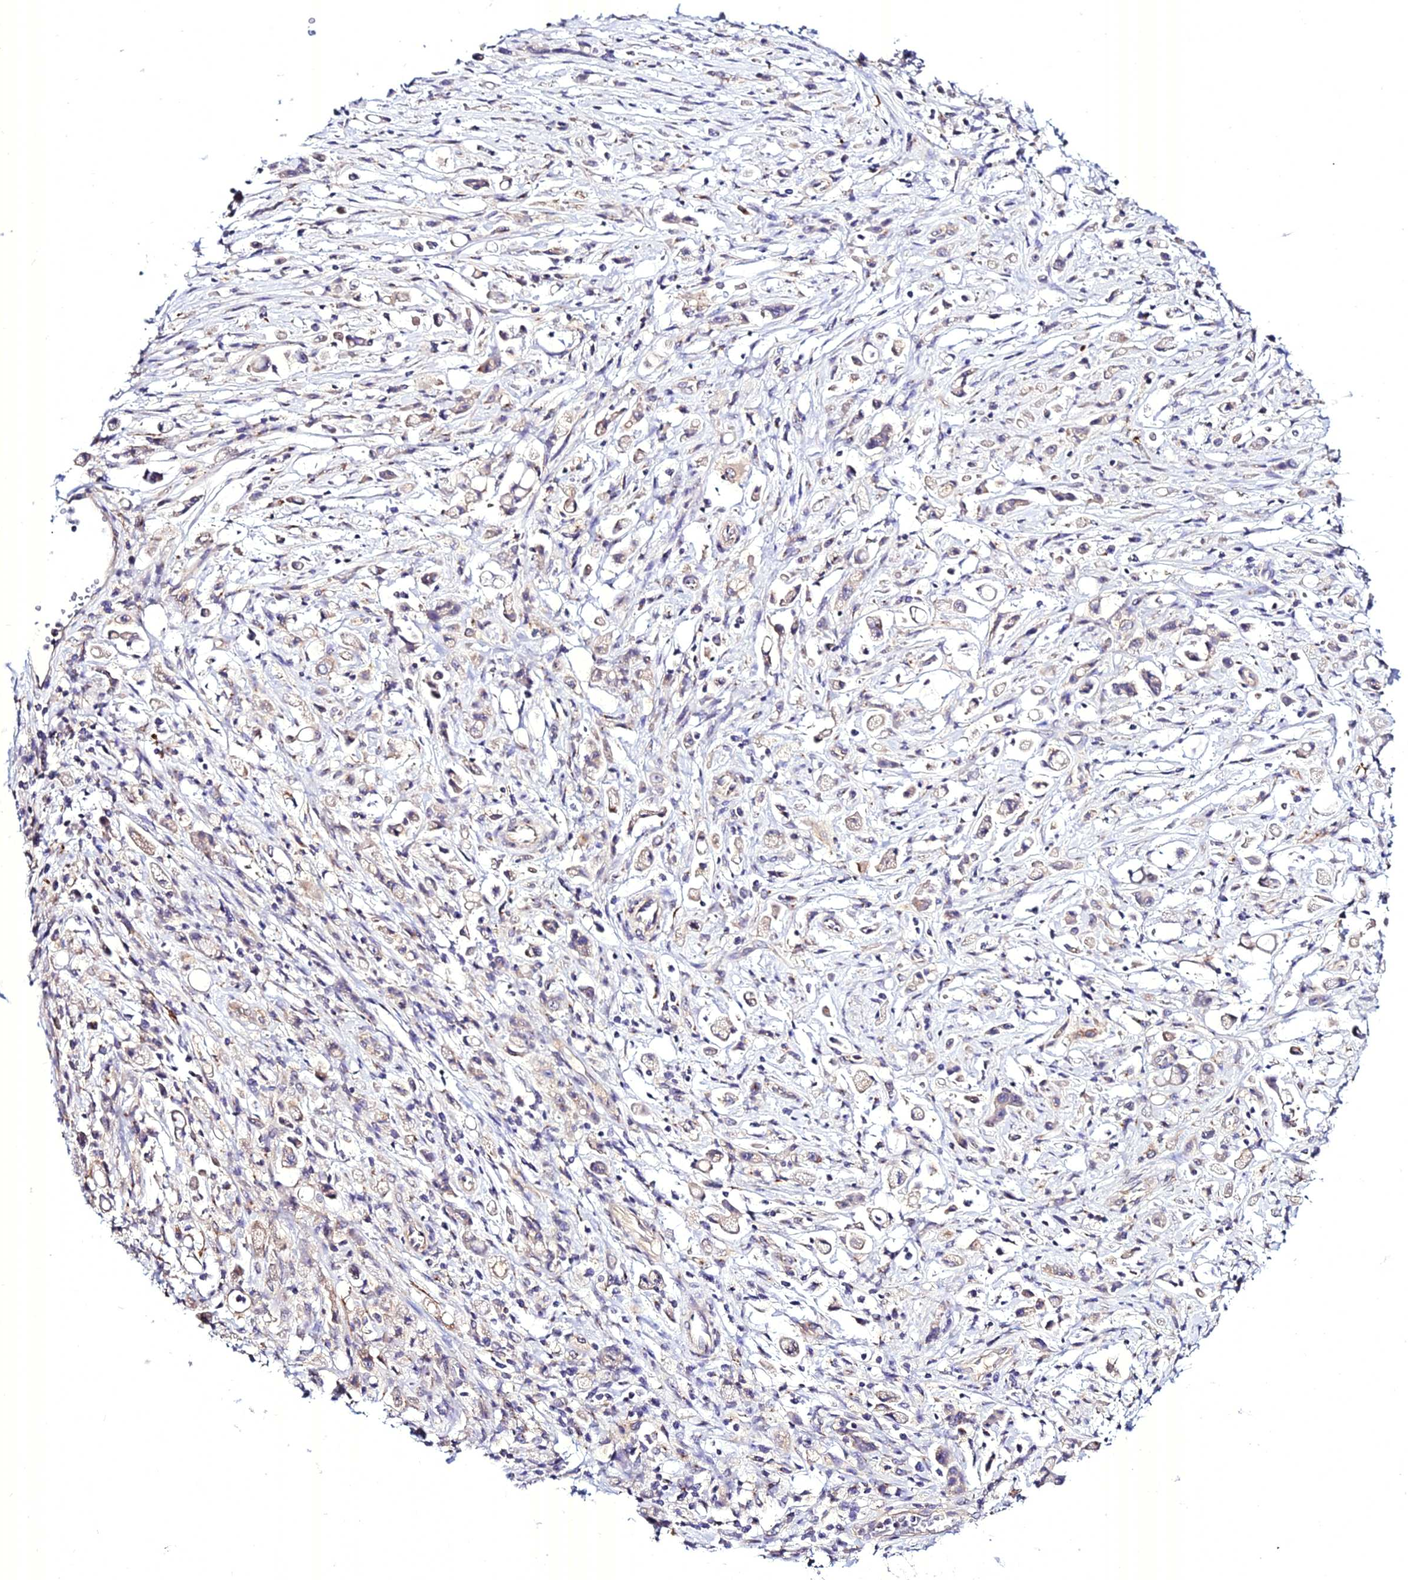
{"staining": {"intensity": "negative", "quantity": "none", "location": "none"}, "tissue": "stomach cancer", "cell_type": "Tumor cells", "image_type": "cancer", "snomed": [{"axis": "morphology", "description": "Adenocarcinoma, NOS"}, {"axis": "topography", "description": "Stomach"}], "caption": "A micrograph of stomach cancer (adenocarcinoma) stained for a protein shows no brown staining in tumor cells.", "gene": "ATG16L2", "patient": {"sex": "female", "age": 60}}